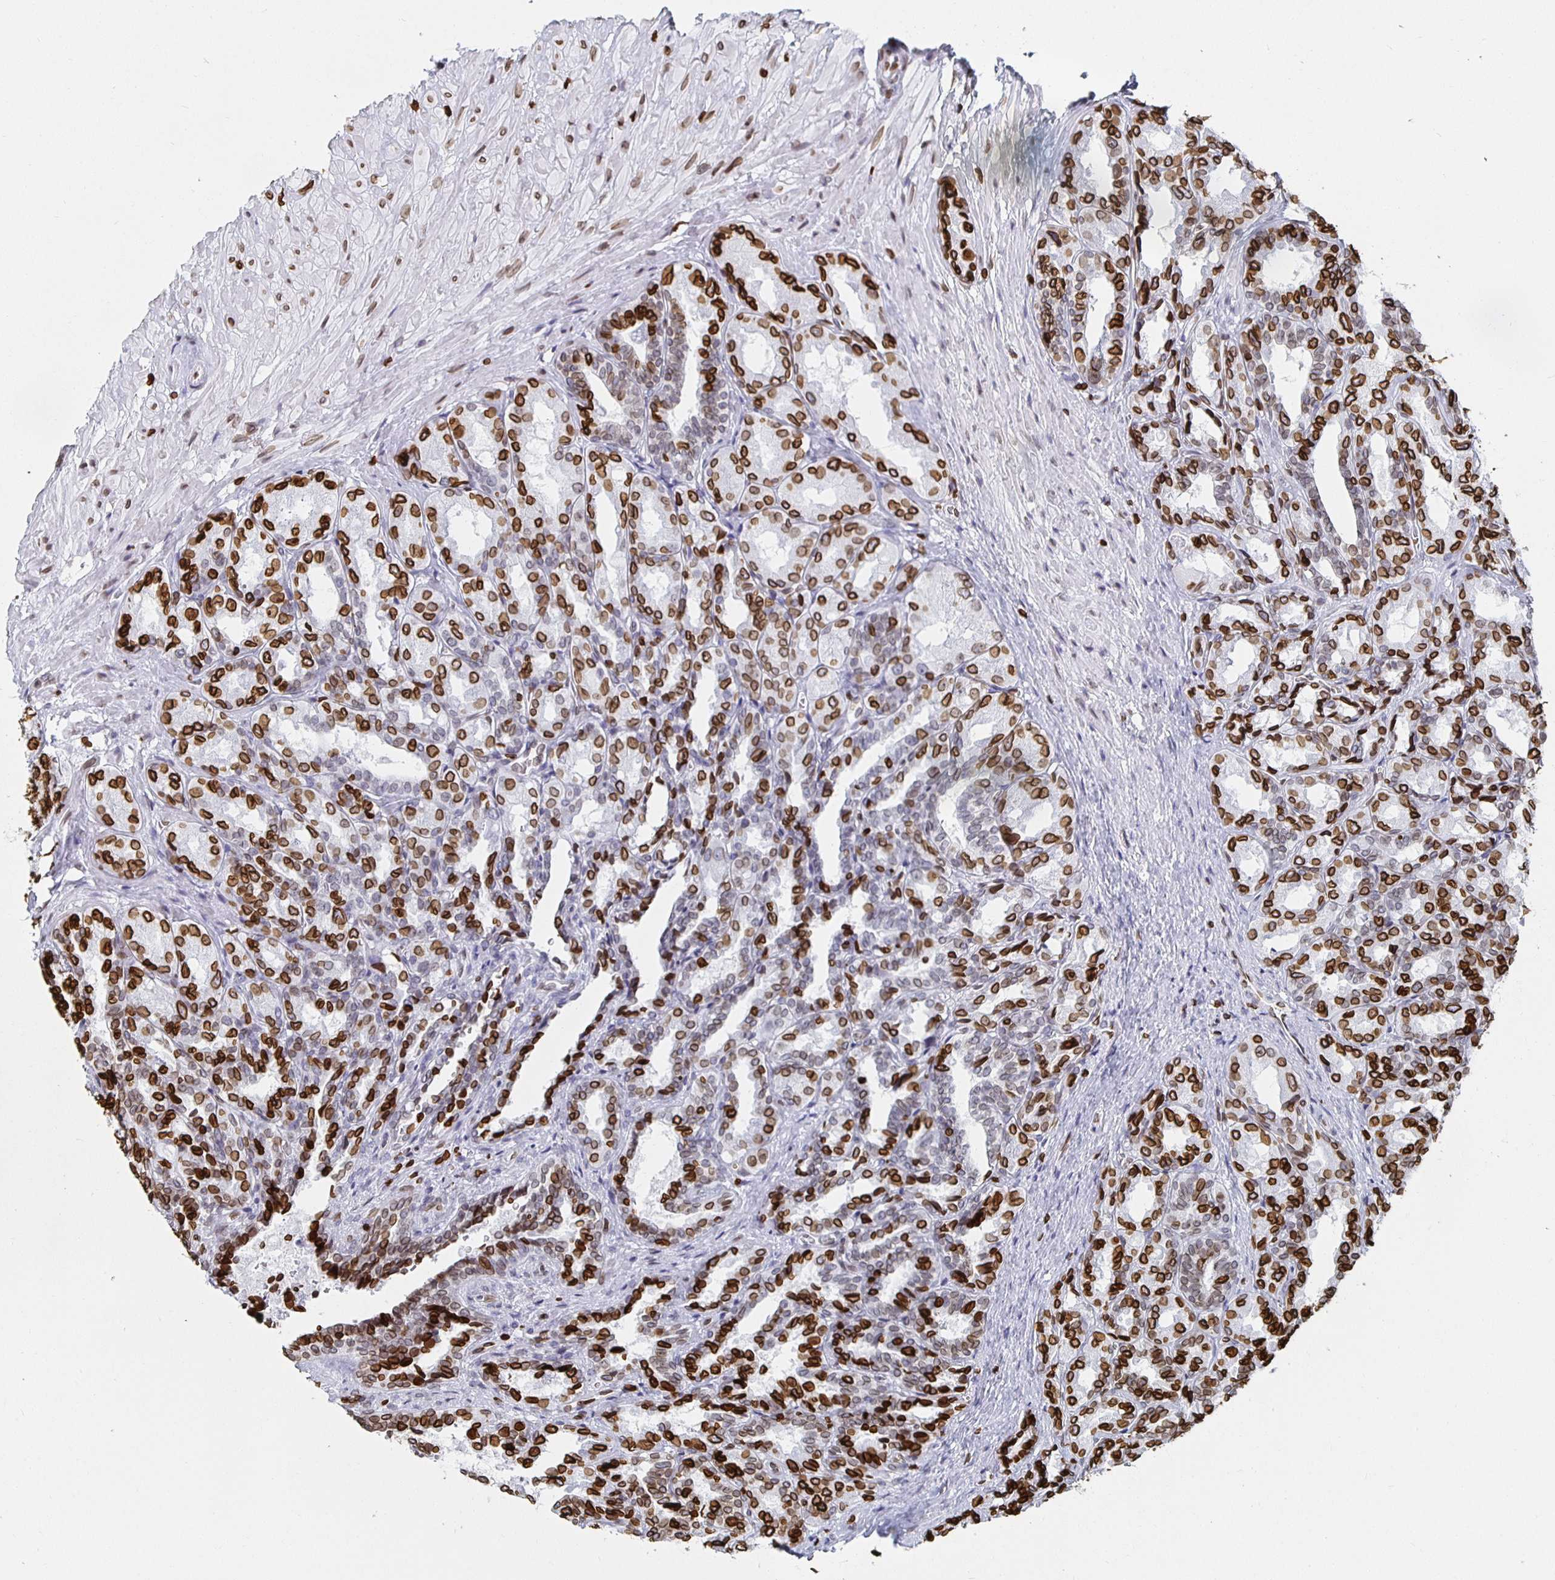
{"staining": {"intensity": "strong", "quantity": "25%-75%", "location": "cytoplasmic/membranous,nuclear"}, "tissue": "seminal vesicle", "cell_type": "Glandular cells", "image_type": "normal", "snomed": [{"axis": "morphology", "description": "Normal tissue, NOS"}, {"axis": "topography", "description": "Seminal veicle"}], "caption": "The immunohistochemical stain shows strong cytoplasmic/membranous,nuclear positivity in glandular cells of normal seminal vesicle. (brown staining indicates protein expression, while blue staining denotes nuclei).", "gene": "LMNB1", "patient": {"sex": "male", "age": 68}}